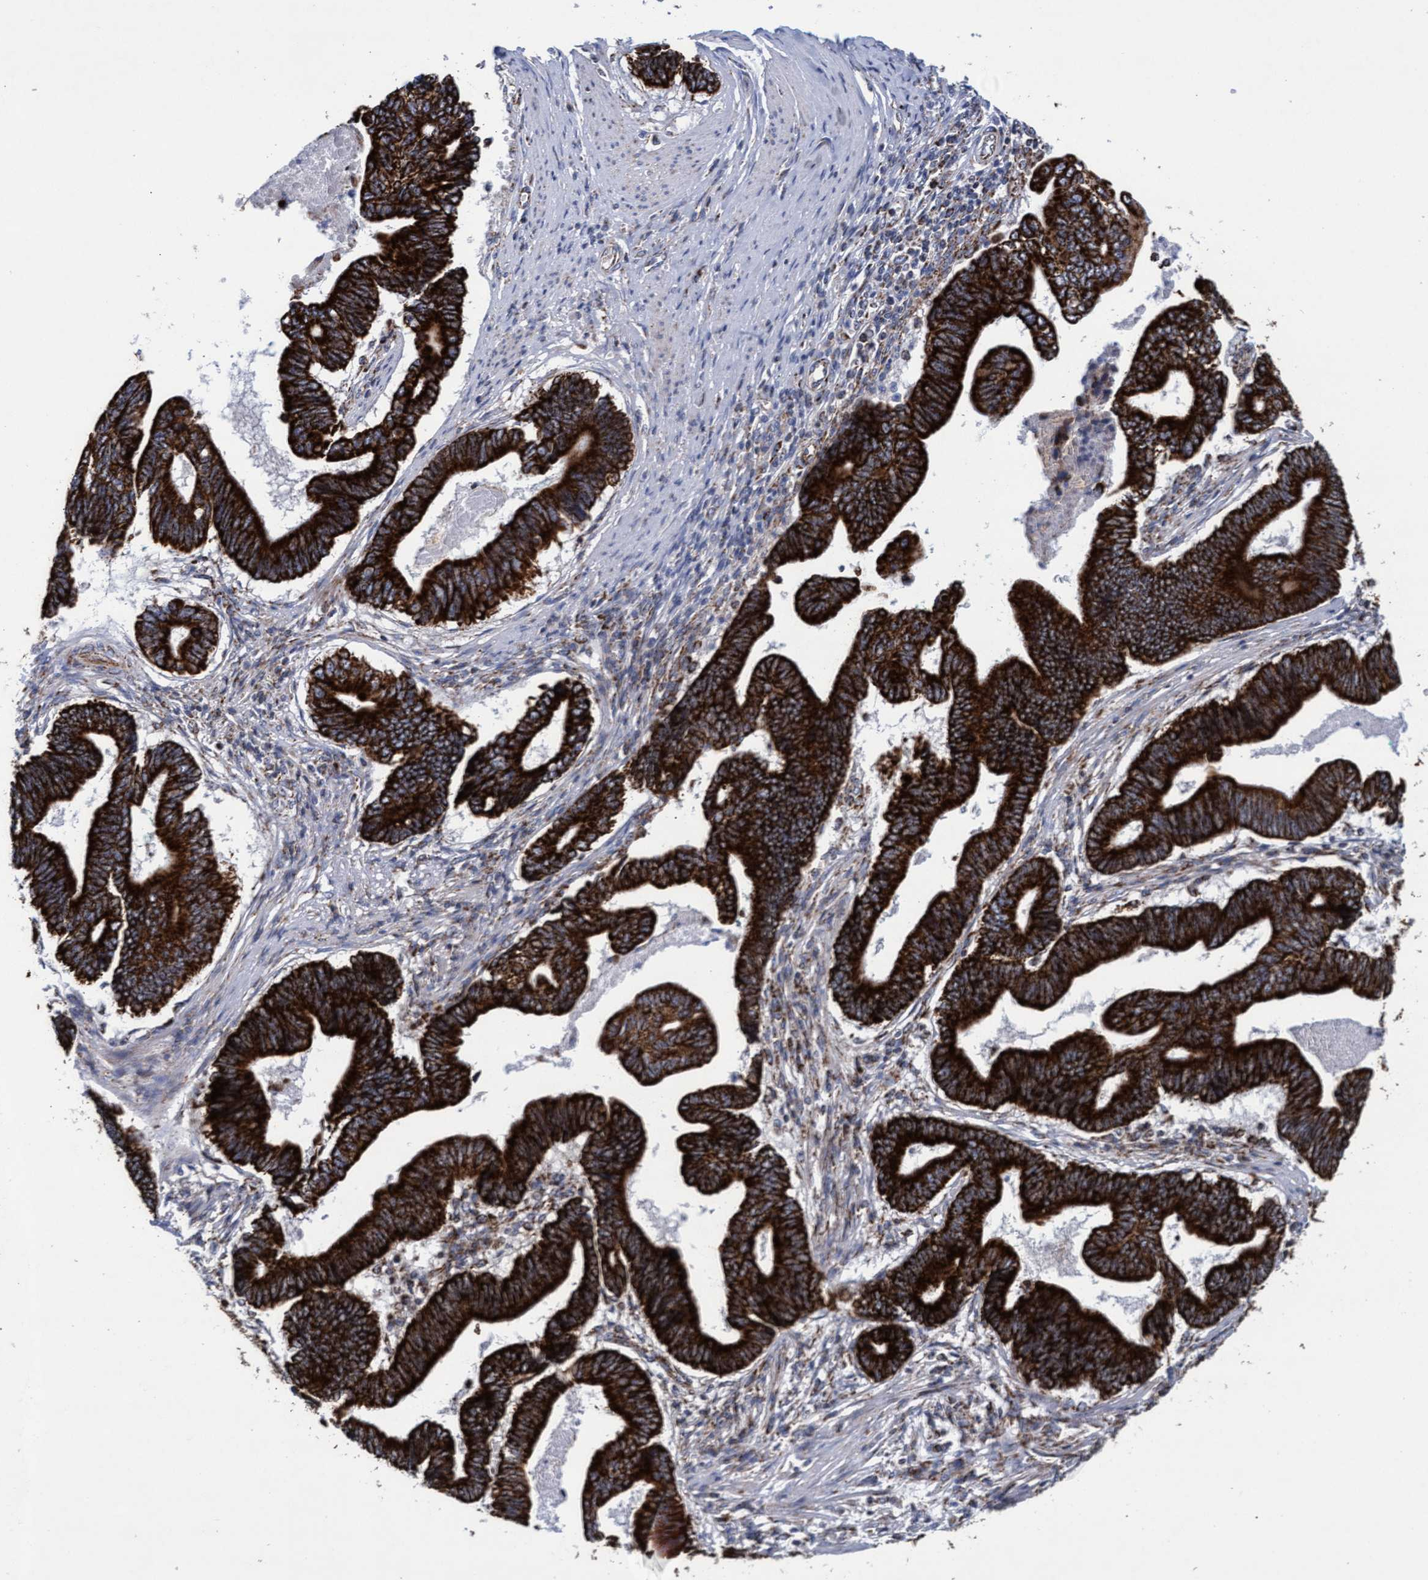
{"staining": {"intensity": "strong", "quantity": ">75%", "location": "cytoplasmic/membranous"}, "tissue": "pancreatic cancer", "cell_type": "Tumor cells", "image_type": "cancer", "snomed": [{"axis": "morphology", "description": "Adenocarcinoma, NOS"}, {"axis": "topography", "description": "Pancreas"}], "caption": "A brown stain labels strong cytoplasmic/membranous expression of a protein in pancreatic cancer (adenocarcinoma) tumor cells. The staining was performed using DAB (3,3'-diaminobenzidine) to visualize the protein expression in brown, while the nuclei were stained in blue with hematoxylin (Magnification: 20x).", "gene": "MRPL38", "patient": {"sex": "female", "age": 70}}